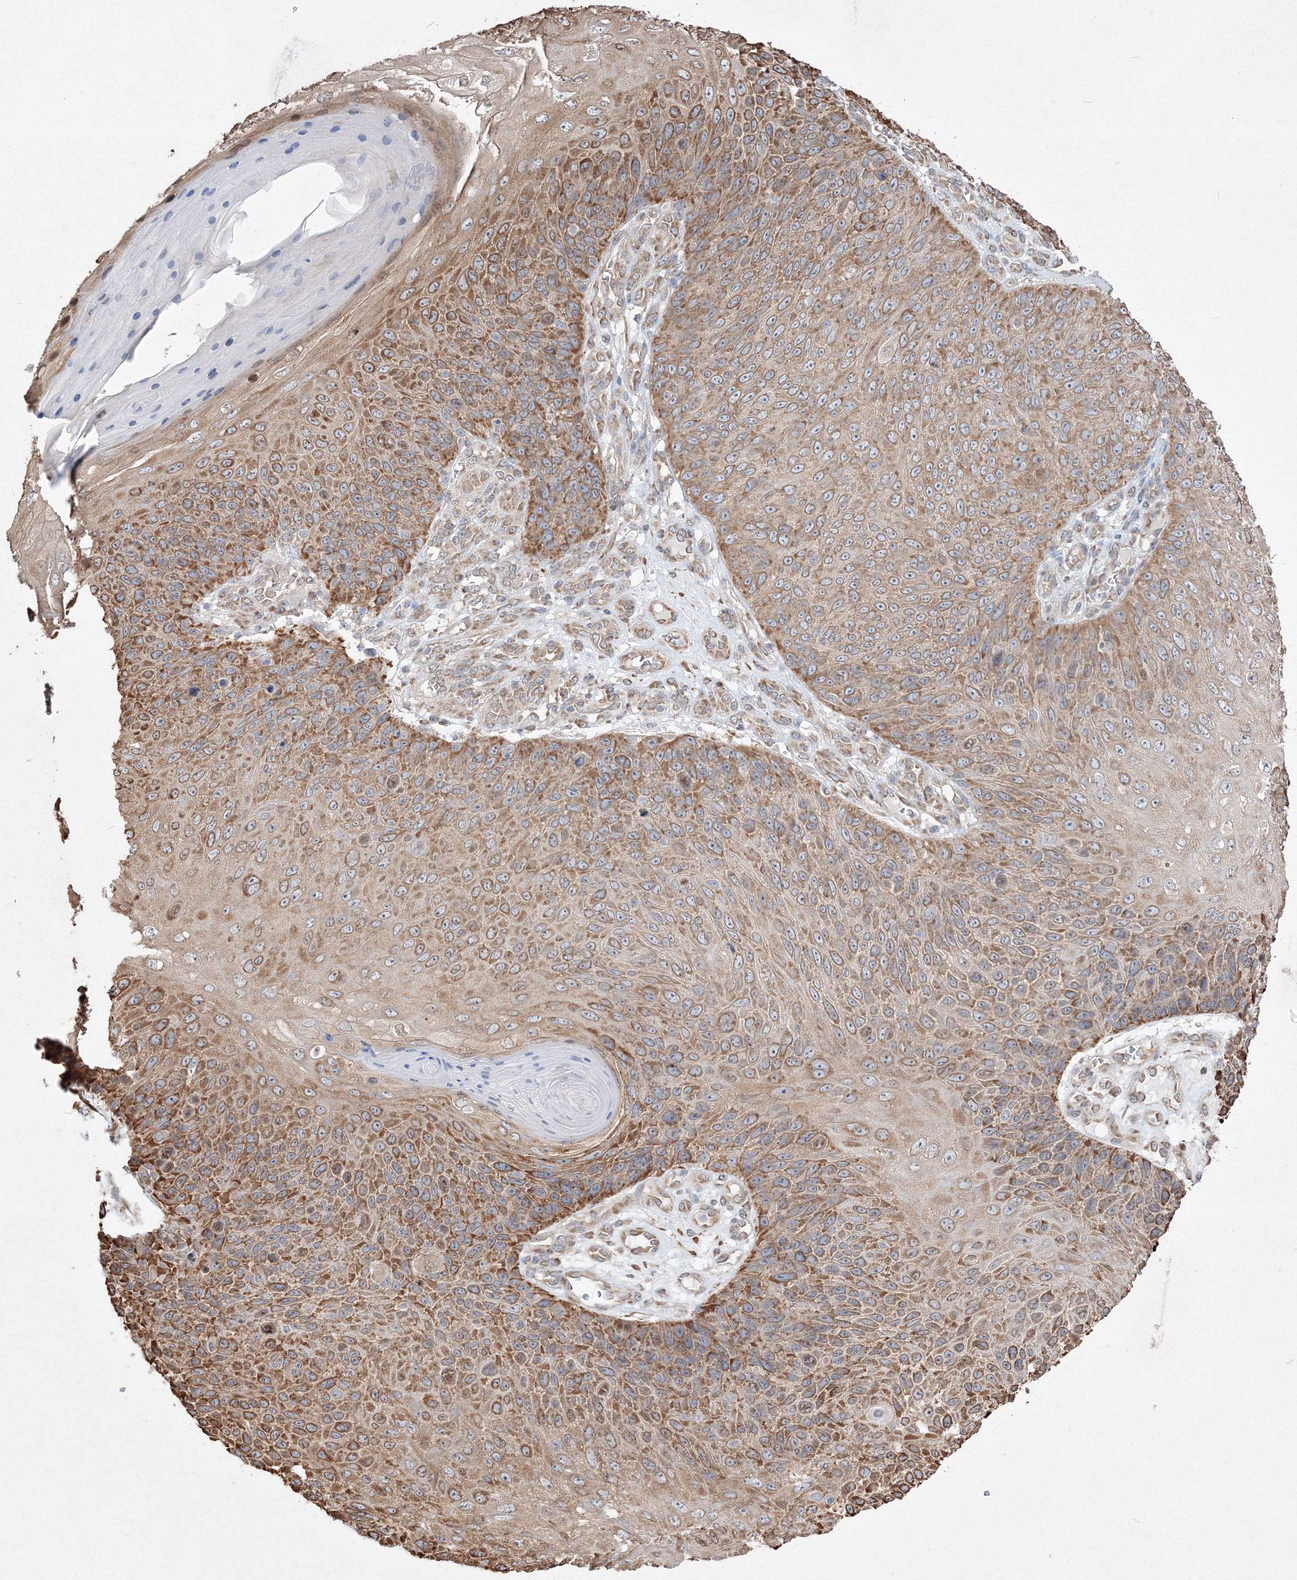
{"staining": {"intensity": "moderate", "quantity": ">75%", "location": "cytoplasmic/membranous"}, "tissue": "skin cancer", "cell_type": "Tumor cells", "image_type": "cancer", "snomed": [{"axis": "morphology", "description": "Squamous cell carcinoma, NOS"}, {"axis": "topography", "description": "Skin"}], "caption": "Immunohistochemical staining of skin cancer (squamous cell carcinoma) displays moderate cytoplasmic/membranous protein expression in about >75% of tumor cells.", "gene": "FBXL8", "patient": {"sex": "female", "age": 88}}